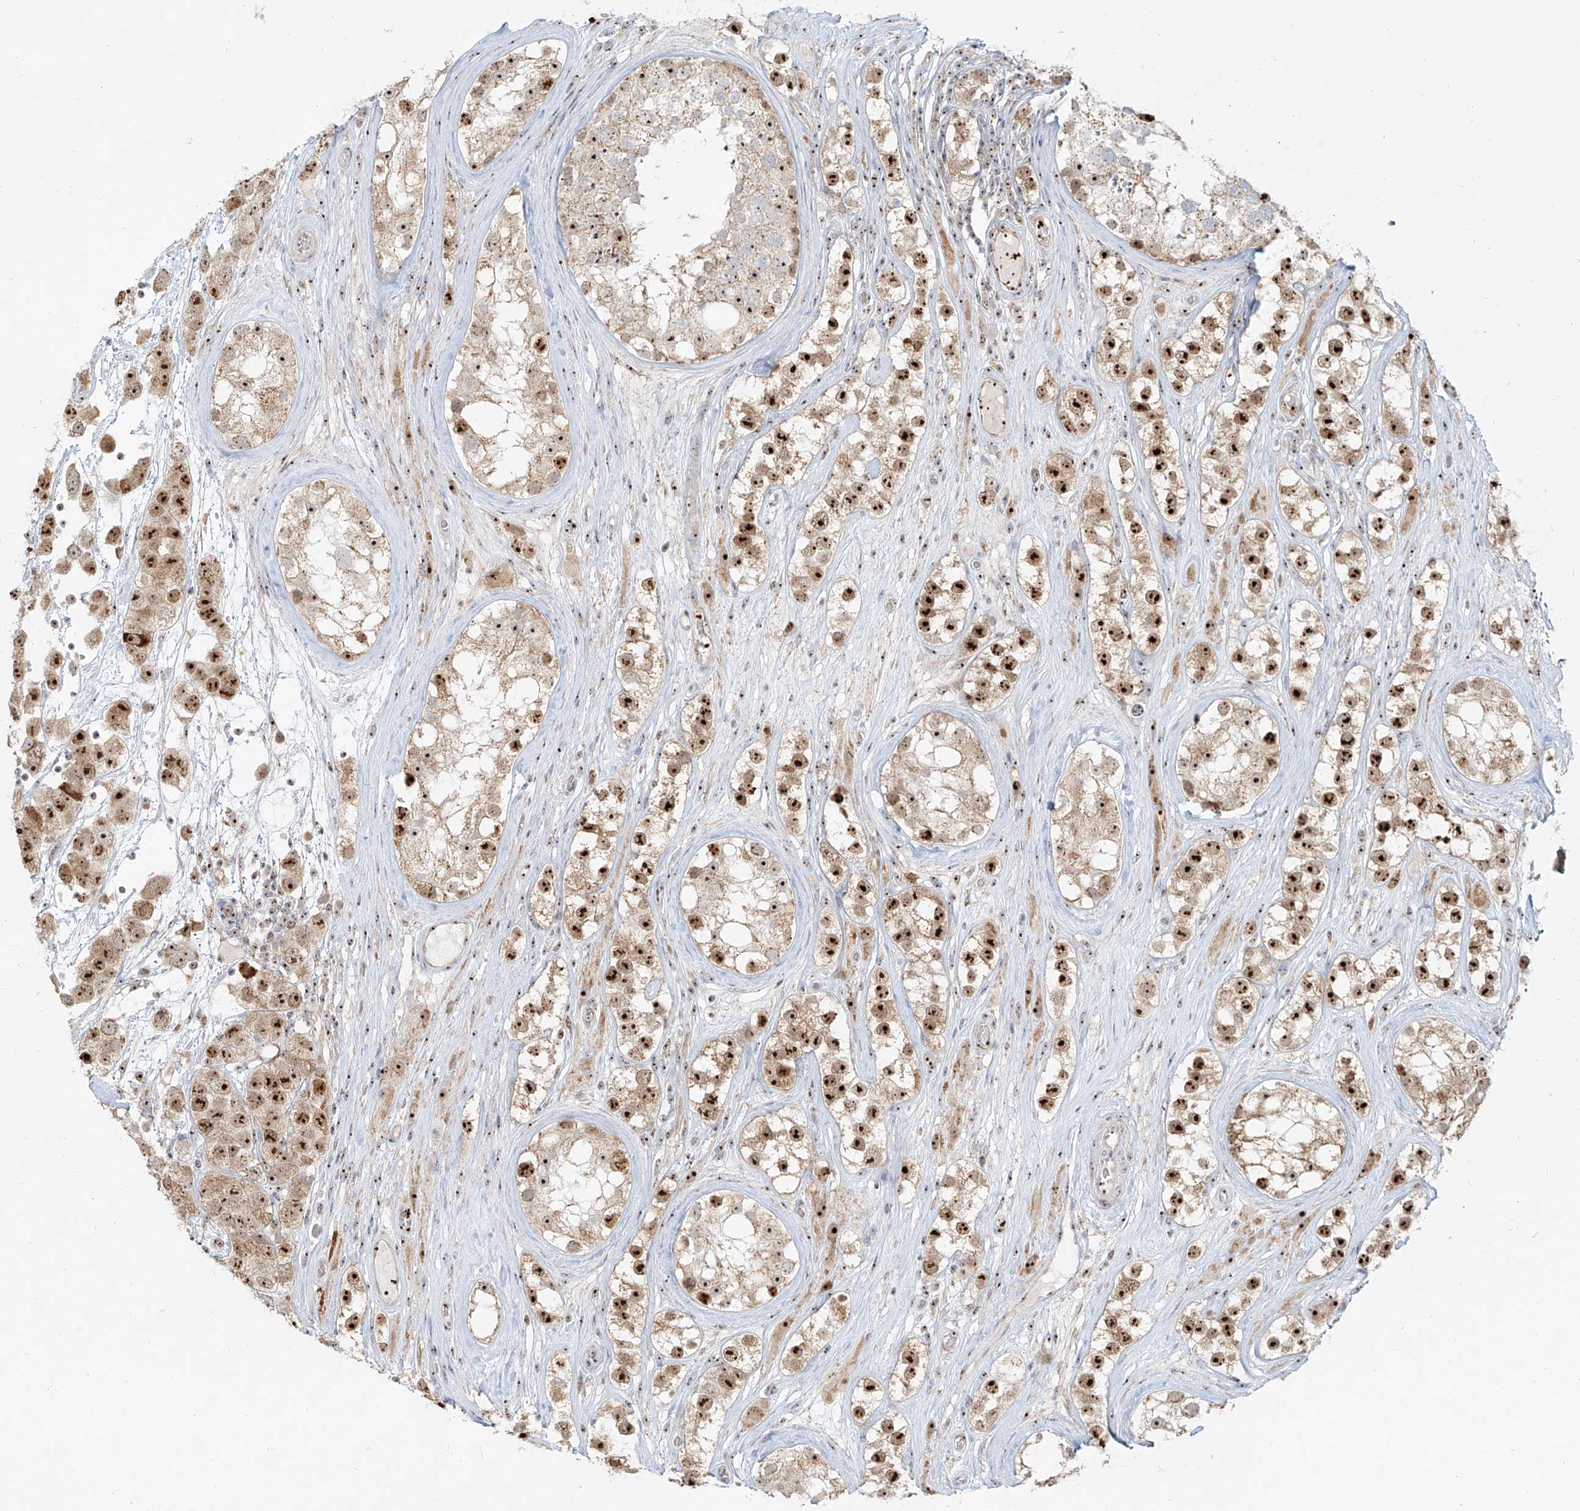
{"staining": {"intensity": "strong", "quantity": ">75%", "location": "nuclear"}, "tissue": "testis cancer", "cell_type": "Tumor cells", "image_type": "cancer", "snomed": [{"axis": "morphology", "description": "Seminoma, NOS"}, {"axis": "topography", "description": "Testis"}], "caption": "Immunohistochemical staining of seminoma (testis) exhibits high levels of strong nuclear positivity in approximately >75% of tumor cells.", "gene": "BYSL", "patient": {"sex": "male", "age": 28}}